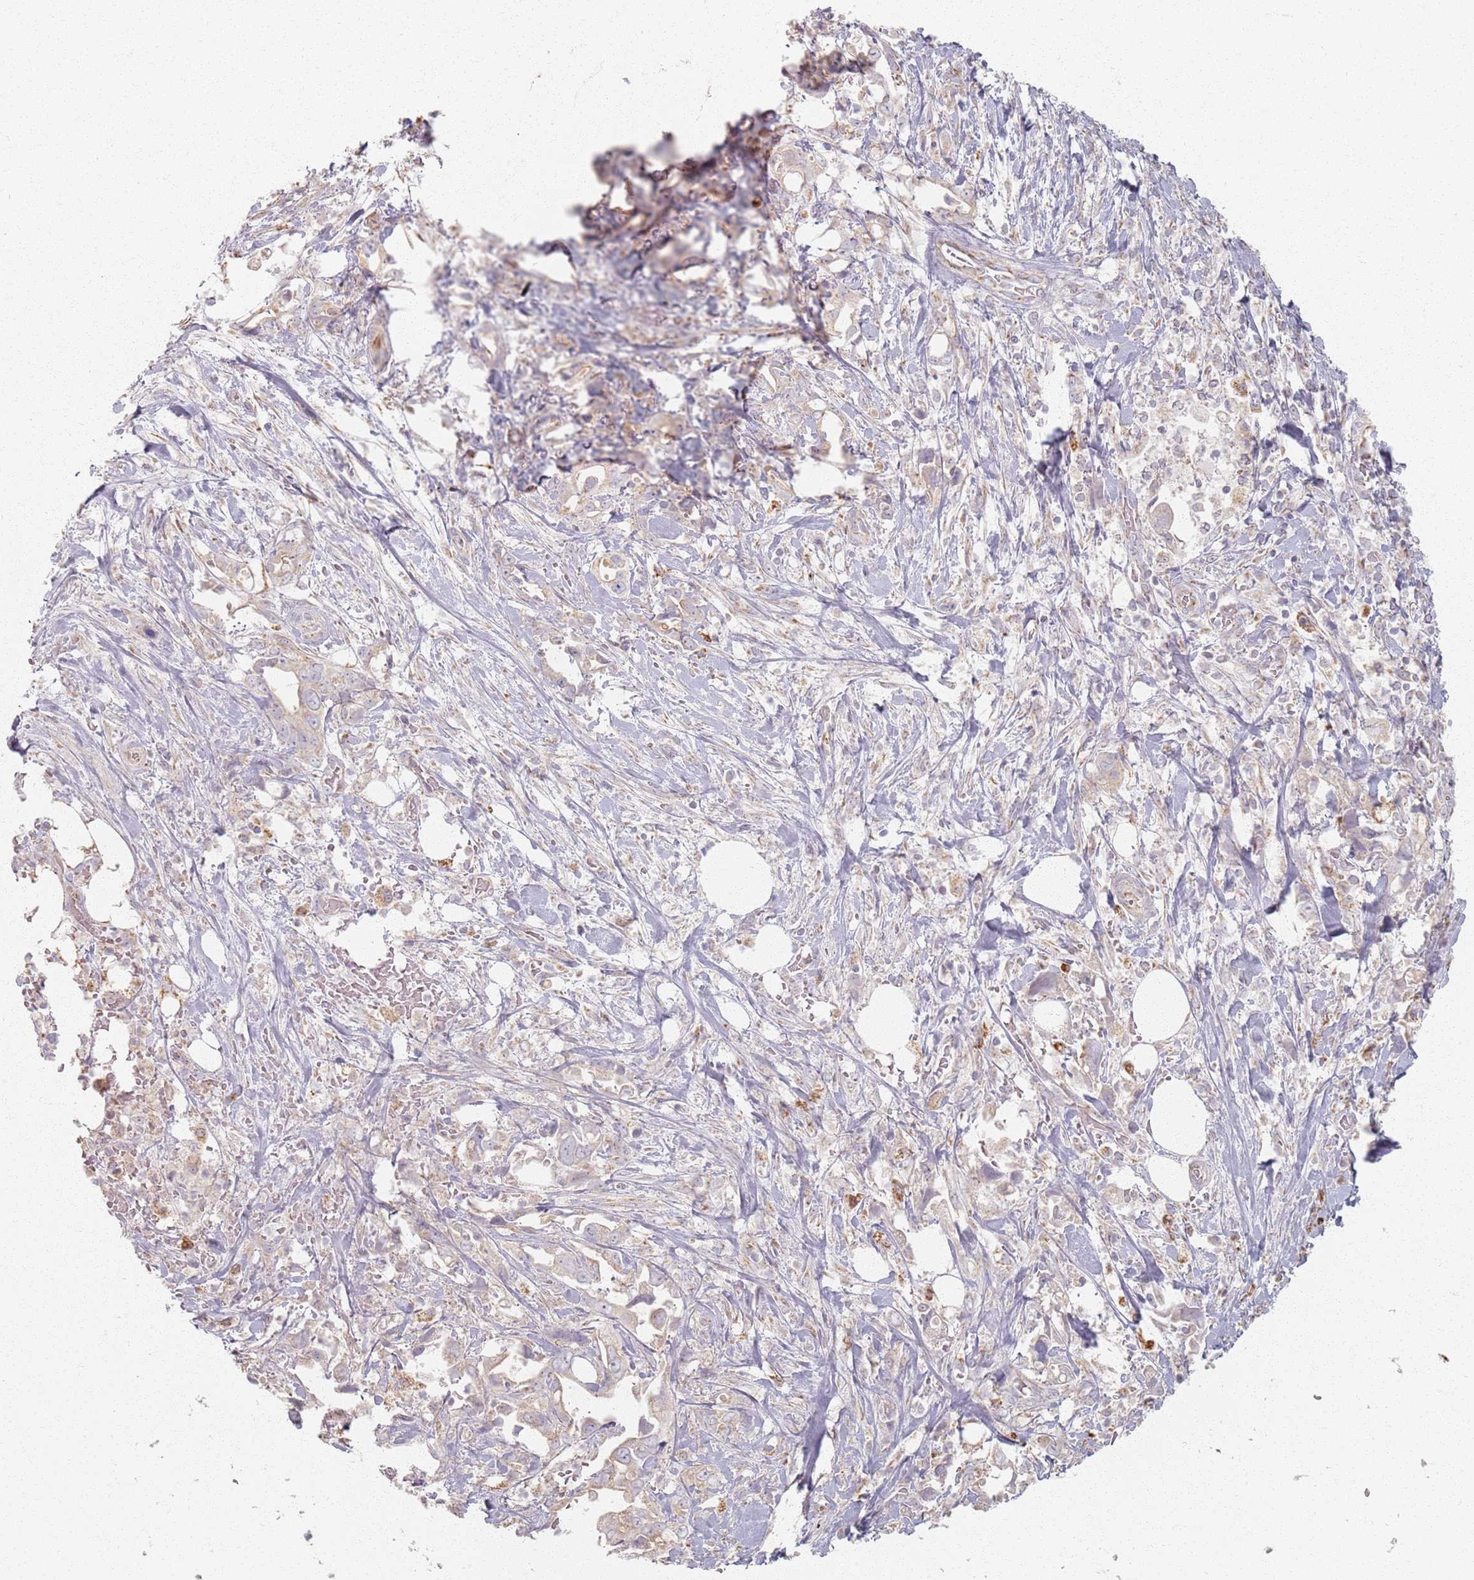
{"staining": {"intensity": "weak", "quantity": "<25%", "location": "cytoplasmic/membranous"}, "tissue": "pancreatic cancer", "cell_type": "Tumor cells", "image_type": "cancer", "snomed": [{"axis": "morphology", "description": "Adenocarcinoma, NOS"}, {"axis": "topography", "description": "Pancreas"}], "caption": "DAB (3,3'-diaminobenzidine) immunohistochemical staining of pancreatic cancer exhibits no significant staining in tumor cells. The staining was performed using DAB to visualize the protein expression in brown, while the nuclei were stained in blue with hematoxylin (Magnification: 20x).", "gene": "PKD2L2", "patient": {"sex": "female", "age": 61}}